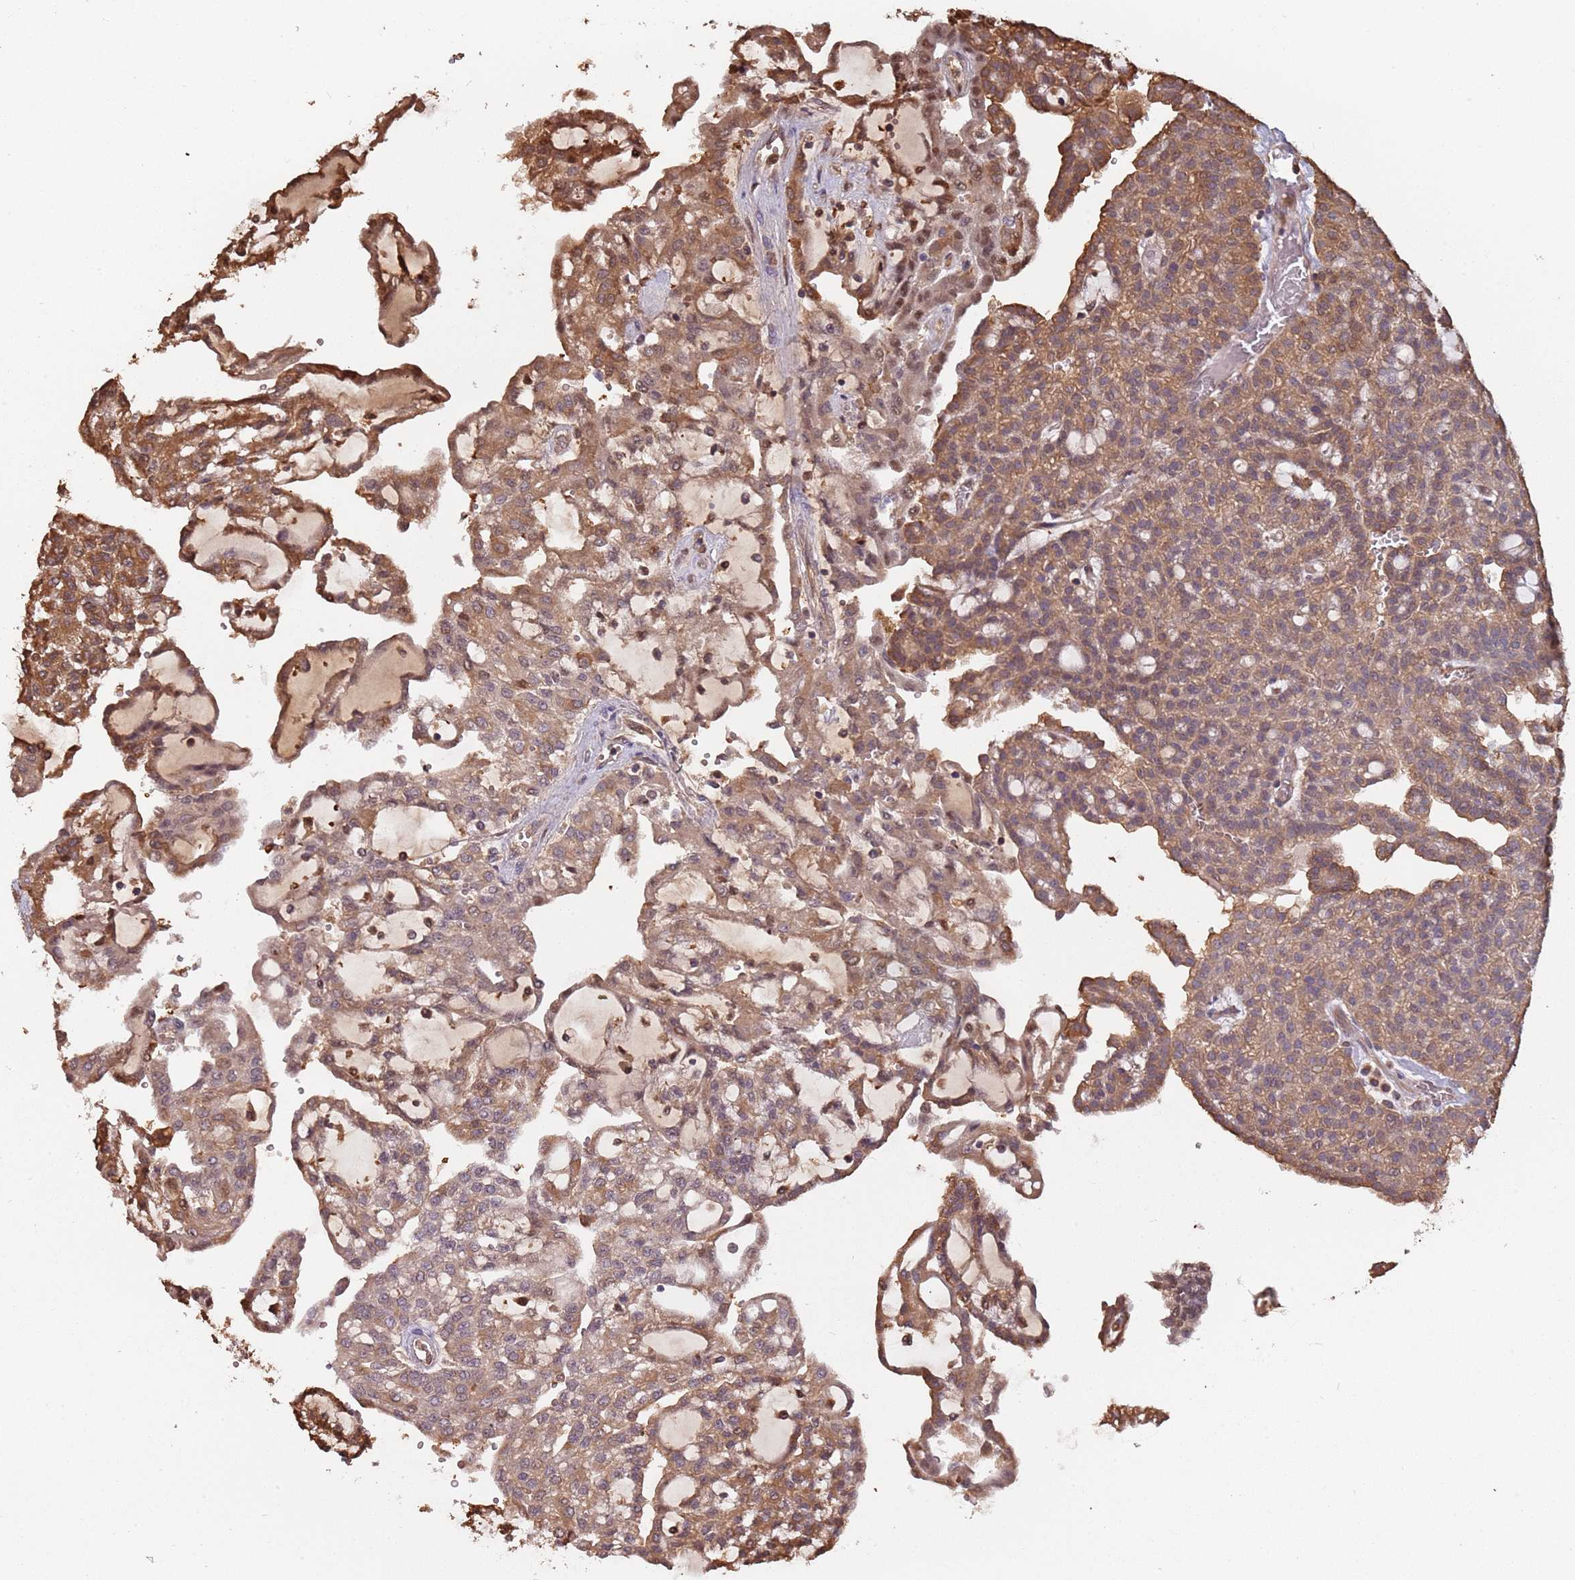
{"staining": {"intensity": "moderate", "quantity": ">75%", "location": "cytoplasmic/membranous"}, "tissue": "renal cancer", "cell_type": "Tumor cells", "image_type": "cancer", "snomed": [{"axis": "morphology", "description": "Adenocarcinoma, NOS"}, {"axis": "topography", "description": "Kidney"}], "caption": "Immunohistochemistry image of human renal cancer stained for a protein (brown), which reveals medium levels of moderate cytoplasmic/membranous positivity in approximately >75% of tumor cells.", "gene": "COG4", "patient": {"sex": "male", "age": 63}}